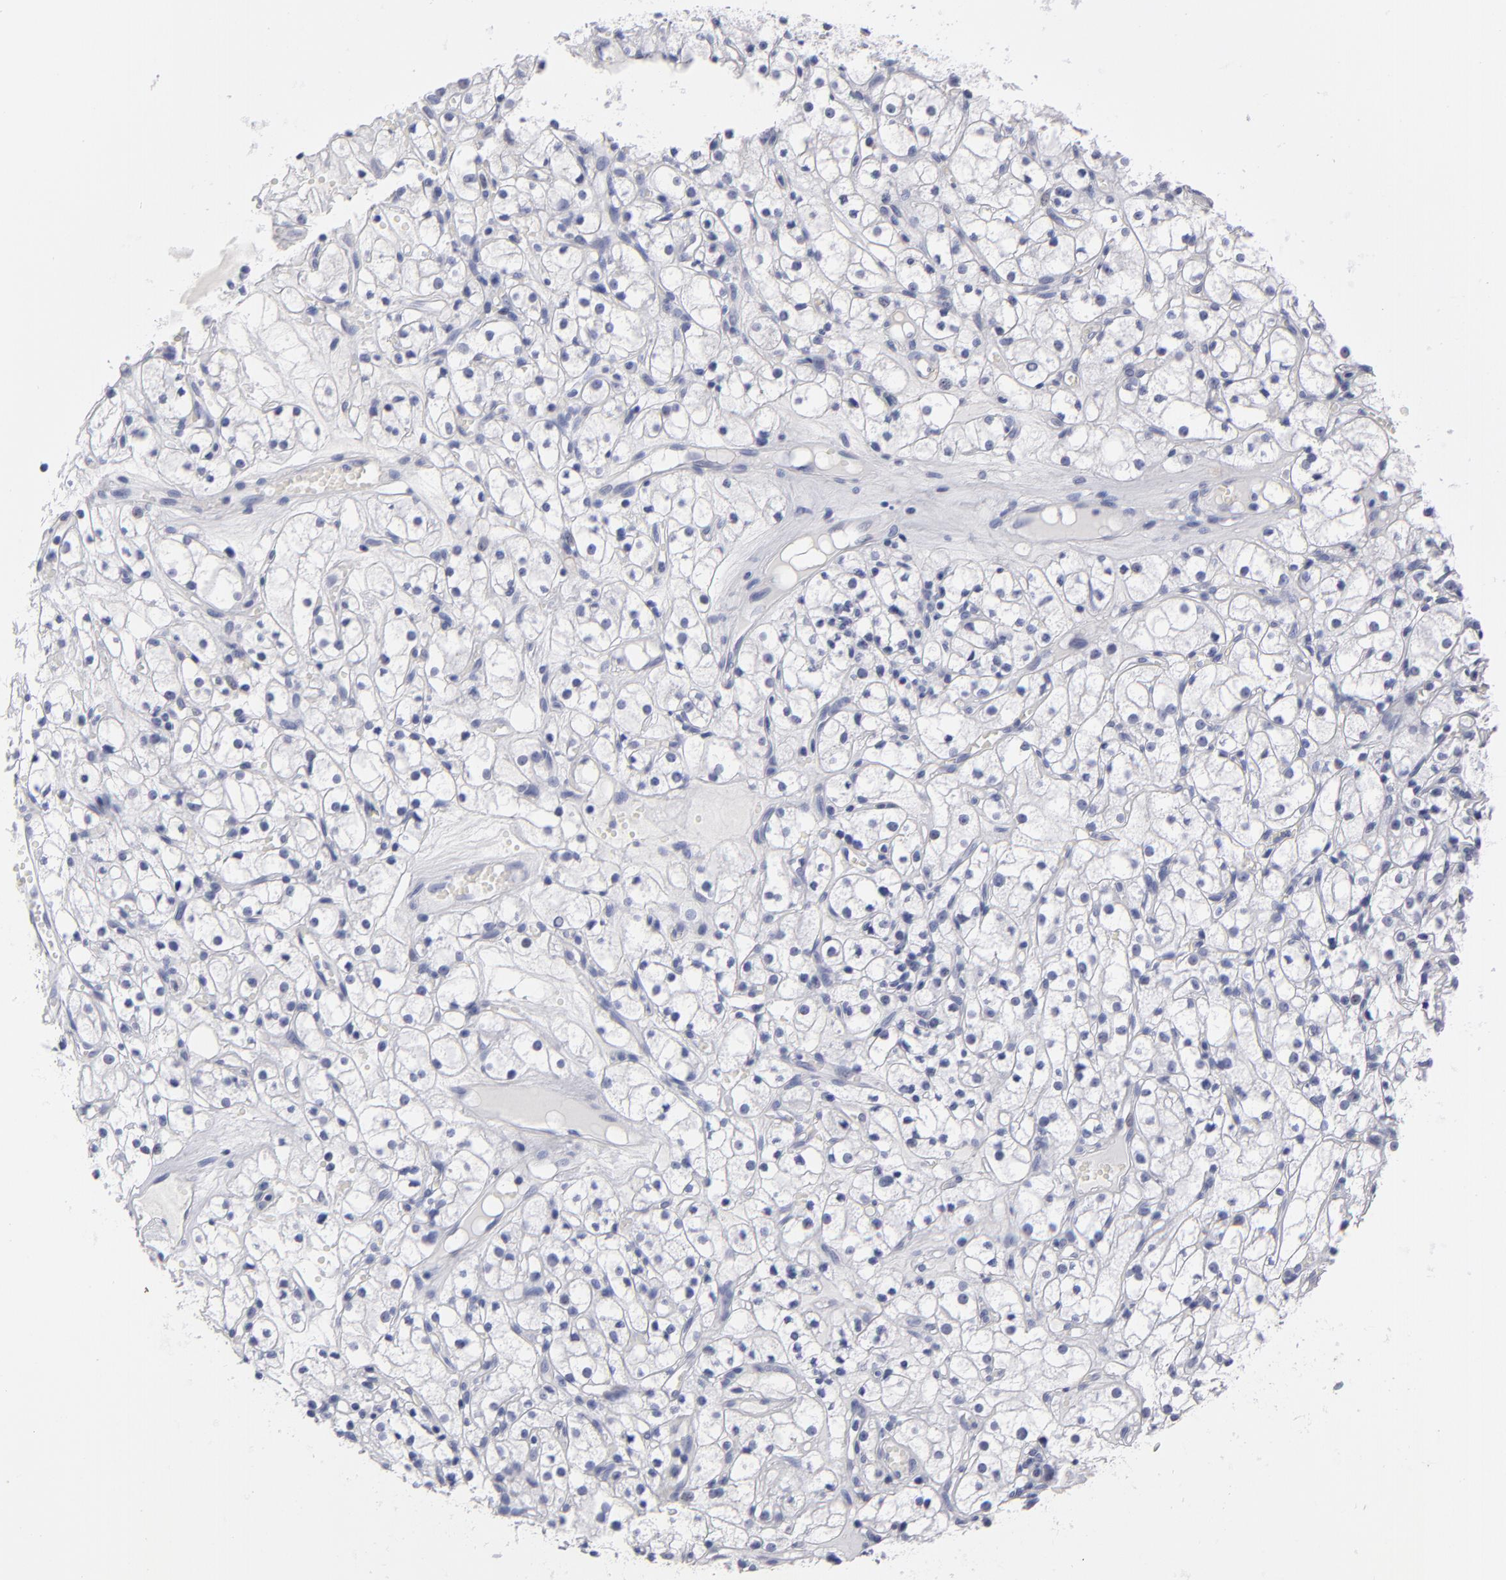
{"staining": {"intensity": "negative", "quantity": "none", "location": "none"}, "tissue": "renal cancer", "cell_type": "Tumor cells", "image_type": "cancer", "snomed": [{"axis": "morphology", "description": "Adenocarcinoma, NOS"}, {"axis": "topography", "description": "Kidney"}], "caption": "This is a micrograph of immunohistochemistry (IHC) staining of adenocarcinoma (renal), which shows no expression in tumor cells. The staining is performed using DAB brown chromogen with nuclei counter-stained in using hematoxylin.", "gene": "TEX11", "patient": {"sex": "male", "age": 61}}